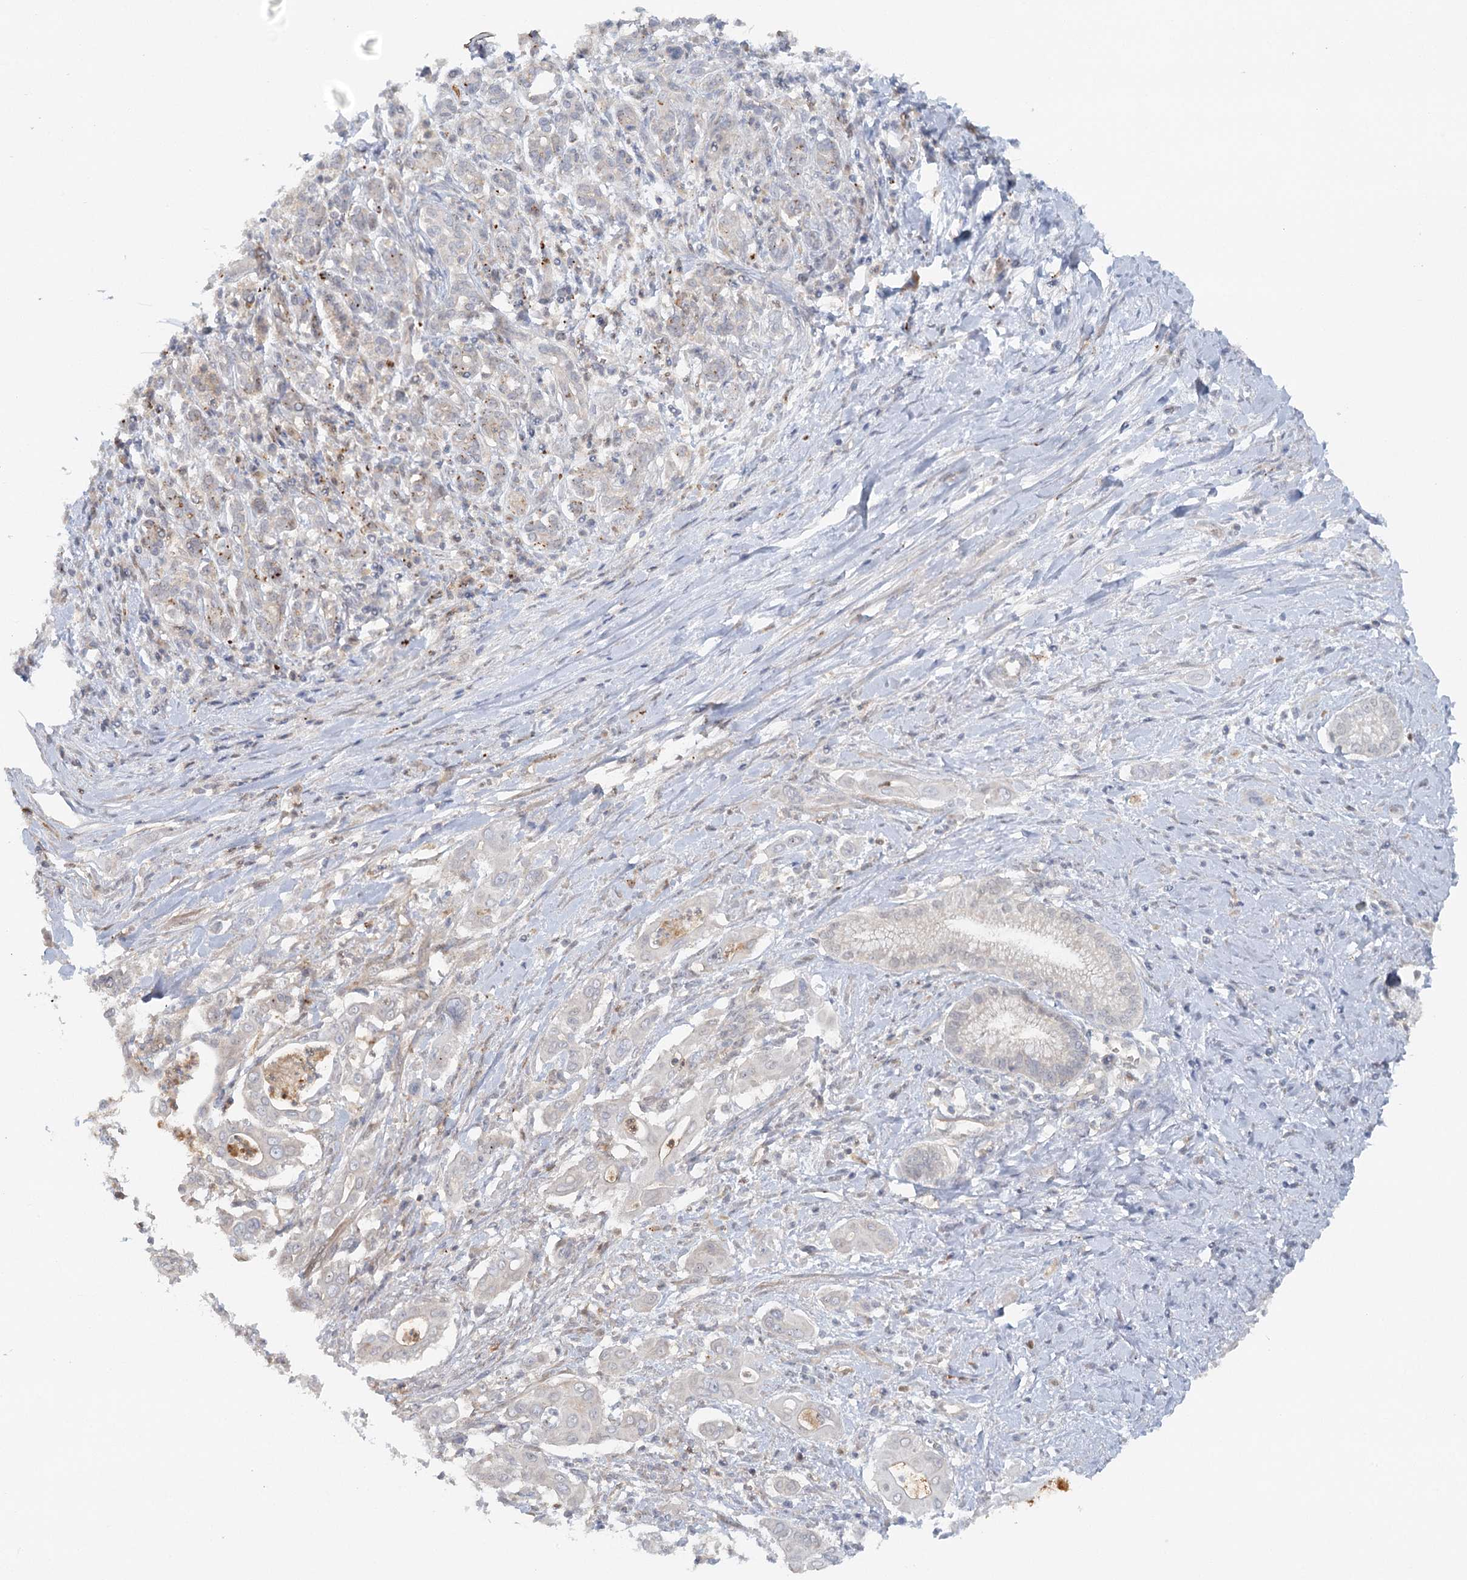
{"staining": {"intensity": "negative", "quantity": "none", "location": "none"}, "tissue": "pancreatic cancer", "cell_type": "Tumor cells", "image_type": "cancer", "snomed": [{"axis": "morphology", "description": "Adenocarcinoma, NOS"}, {"axis": "topography", "description": "Pancreas"}], "caption": "This is an IHC histopathology image of pancreatic cancer (adenocarcinoma). There is no staining in tumor cells.", "gene": "GBE1", "patient": {"sex": "male", "age": 58}}